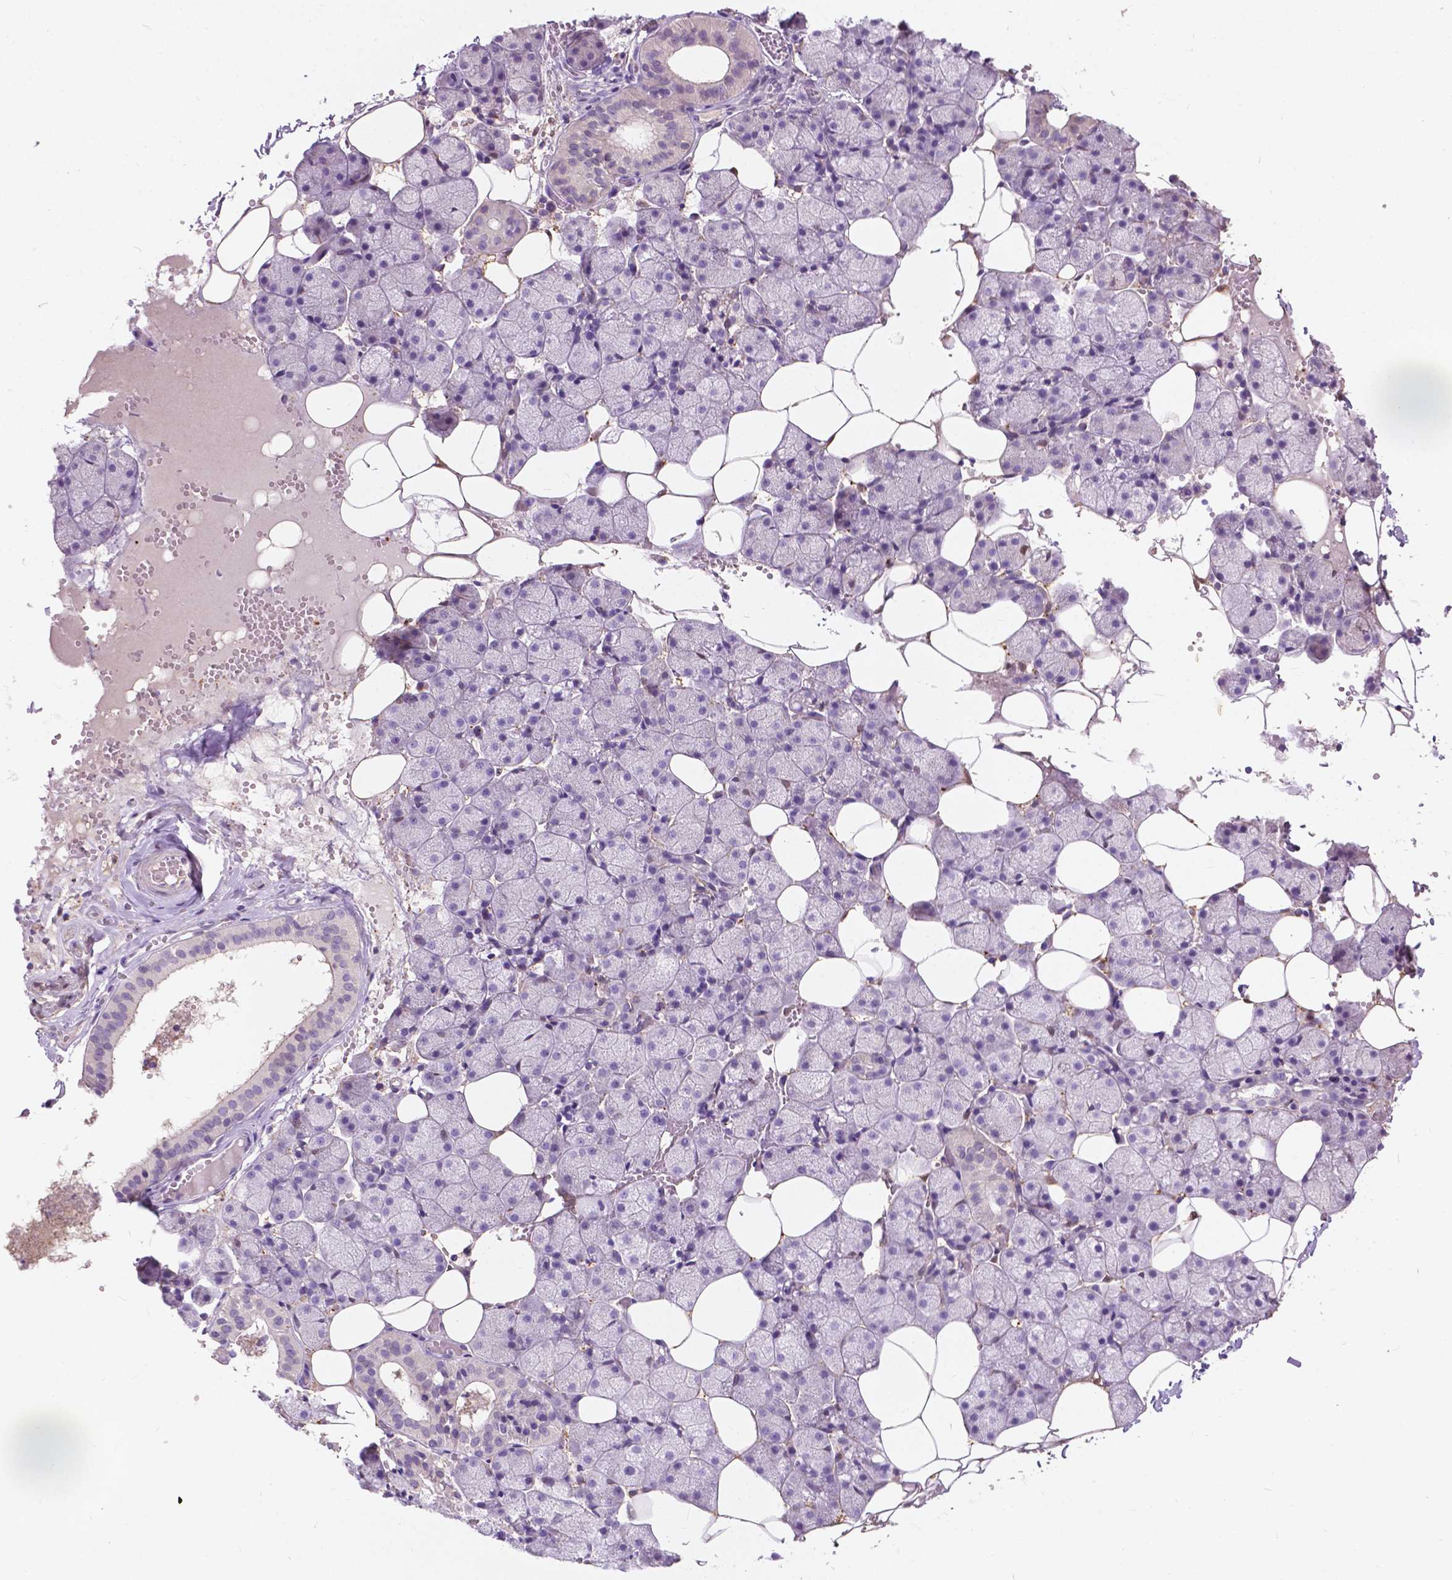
{"staining": {"intensity": "weak", "quantity": ">75%", "location": "cytoplasmic/membranous"}, "tissue": "salivary gland", "cell_type": "Glandular cells", "image_type": "normal", "snomed": [{"axis": "morphology", "description": "Normal tissue, NOS"}, {"axis": "topography", "description": "Salivary gland"}], "caption": "Immunohistochemistry micrograph of benign salivary gland: salivary gland stained using immunohistochemistry demonstrates low levels of weak protein expression localized specifically in the cytoplasmic/membranous of glandular cells, appearing as a cytoplasmic/membranous brown color.", "gene": "GPR37", "patient": {"sex": "male", "age": 38}}